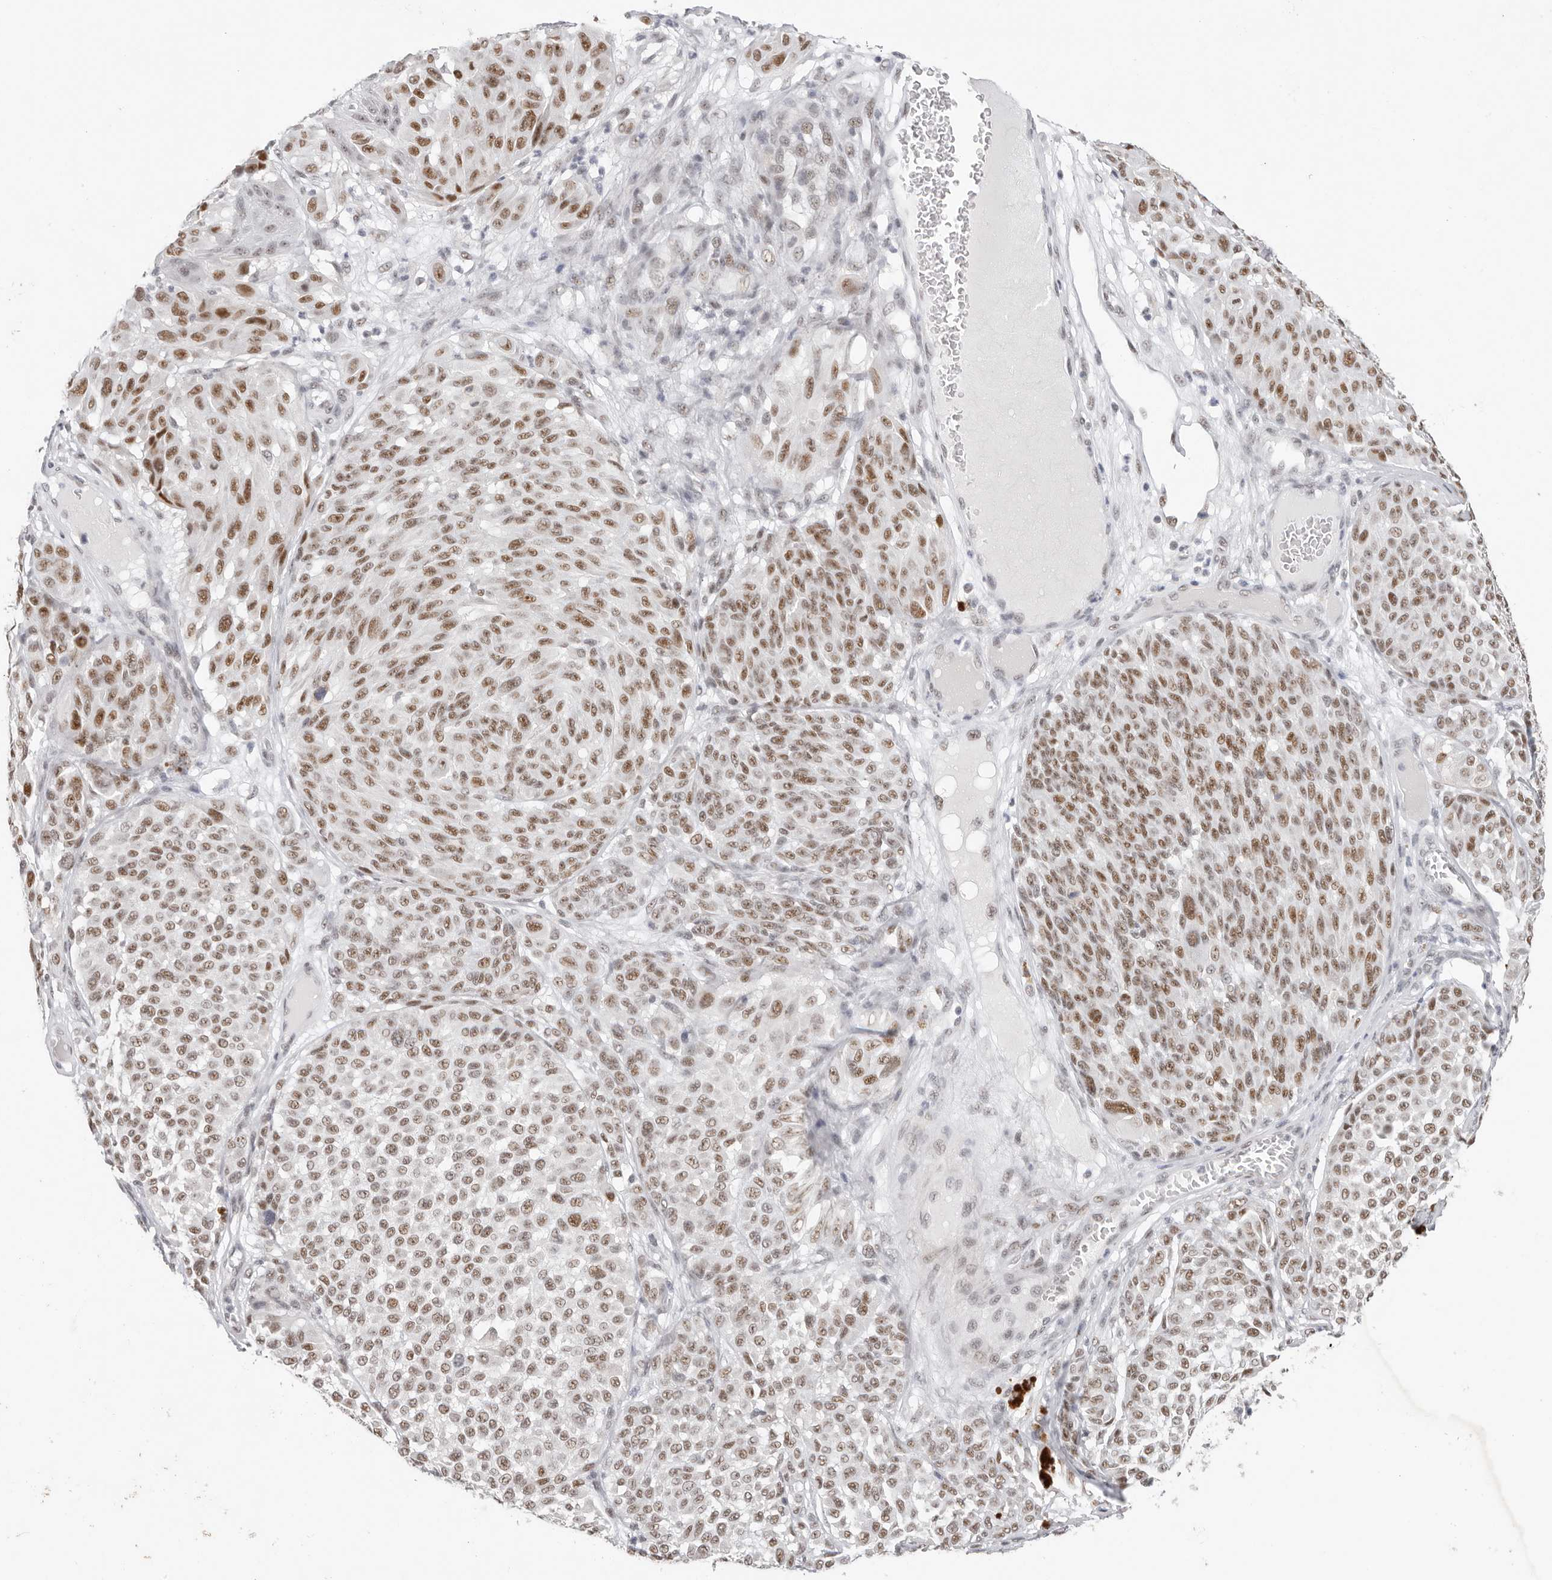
{"staining": {"intensity": "moderate", "quantity": ">75%", "location": "nuclear"}, "tissue": "melanoma", "cell_type": "Tumor cells", "image_type": "cancer", "snomed": [{"axis": "morphology", "description": "Malignant melanoma, NOS"}, {"axis": "topography", "description": "Skin"}], "caption": "IHC staining of malignant melanoma, which displays medium levels of moderate nuclear staining in about >75% of tumor cells indicating moderate nuclear protein expression. The staining was performed using DAB (3,3'-diaminobenzidine) (brown) for protein detection and nuclei were counterstained in hematoxylin (blue).", "gene": "LARP7", "patient": {"sex": "male", "age": 83}}